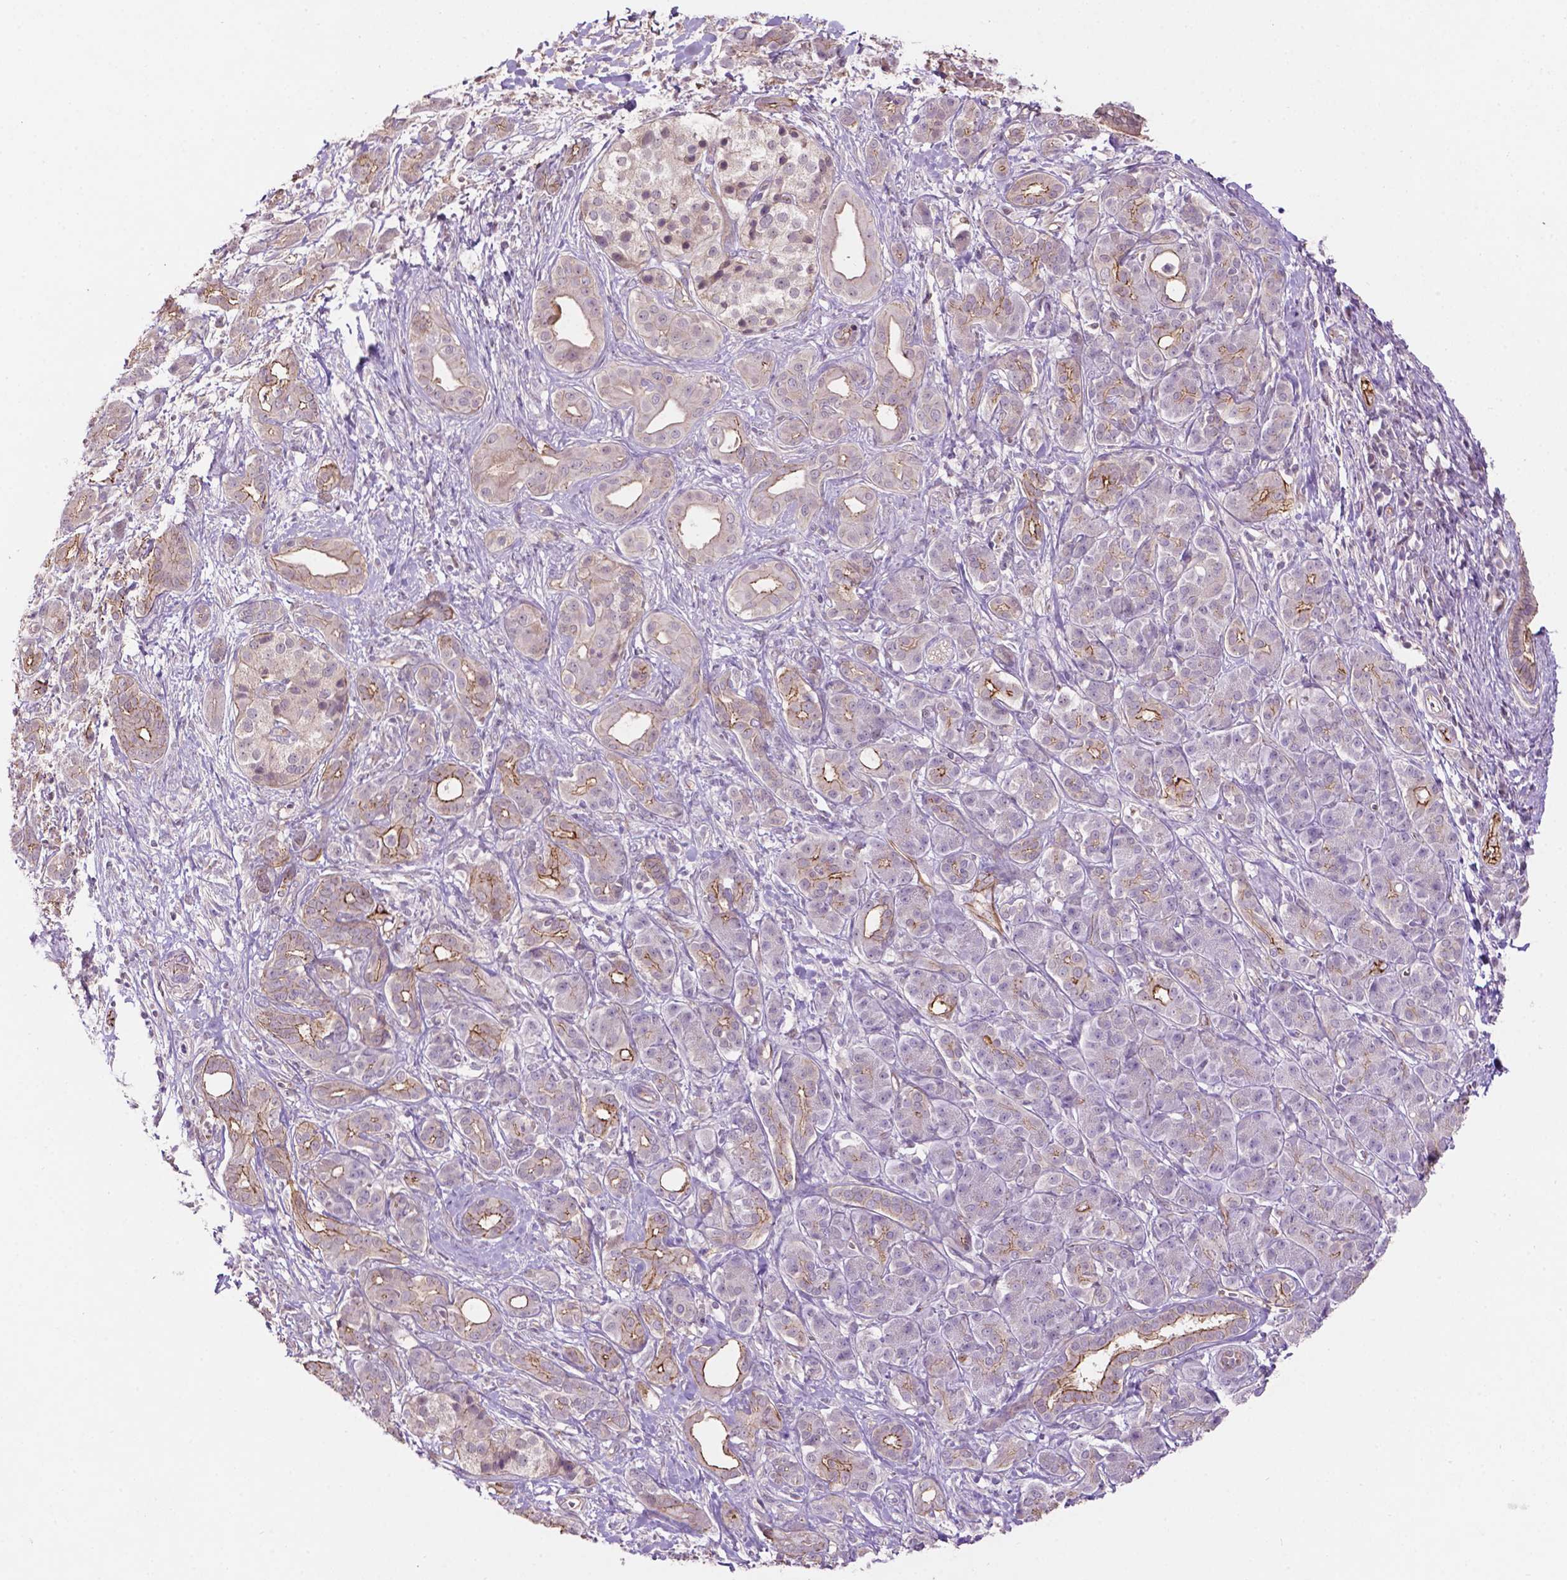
{"staining": {"intensity": "moderate", "quantity": "<25%", "location": "cytoplasmic/membranous"}, "tissue": "pancreatic cancer", "cell_type": "Tumor cells", "image_type": "cancer", "snomed": [{"axis": "morphology", "description": "Adenocarcinoma, NOS"}, {"axis": "topography", "description": "Pancreas"}], "caption": "Pancreatic cancer (adenocarcinoma) stained with immunohistochemistry reveals moderate cytoplasmic/membranous expression in approximately <25% of tumor cells.", "gene": "ARL5C", "patient": {"sex": "male", "age": 61}}